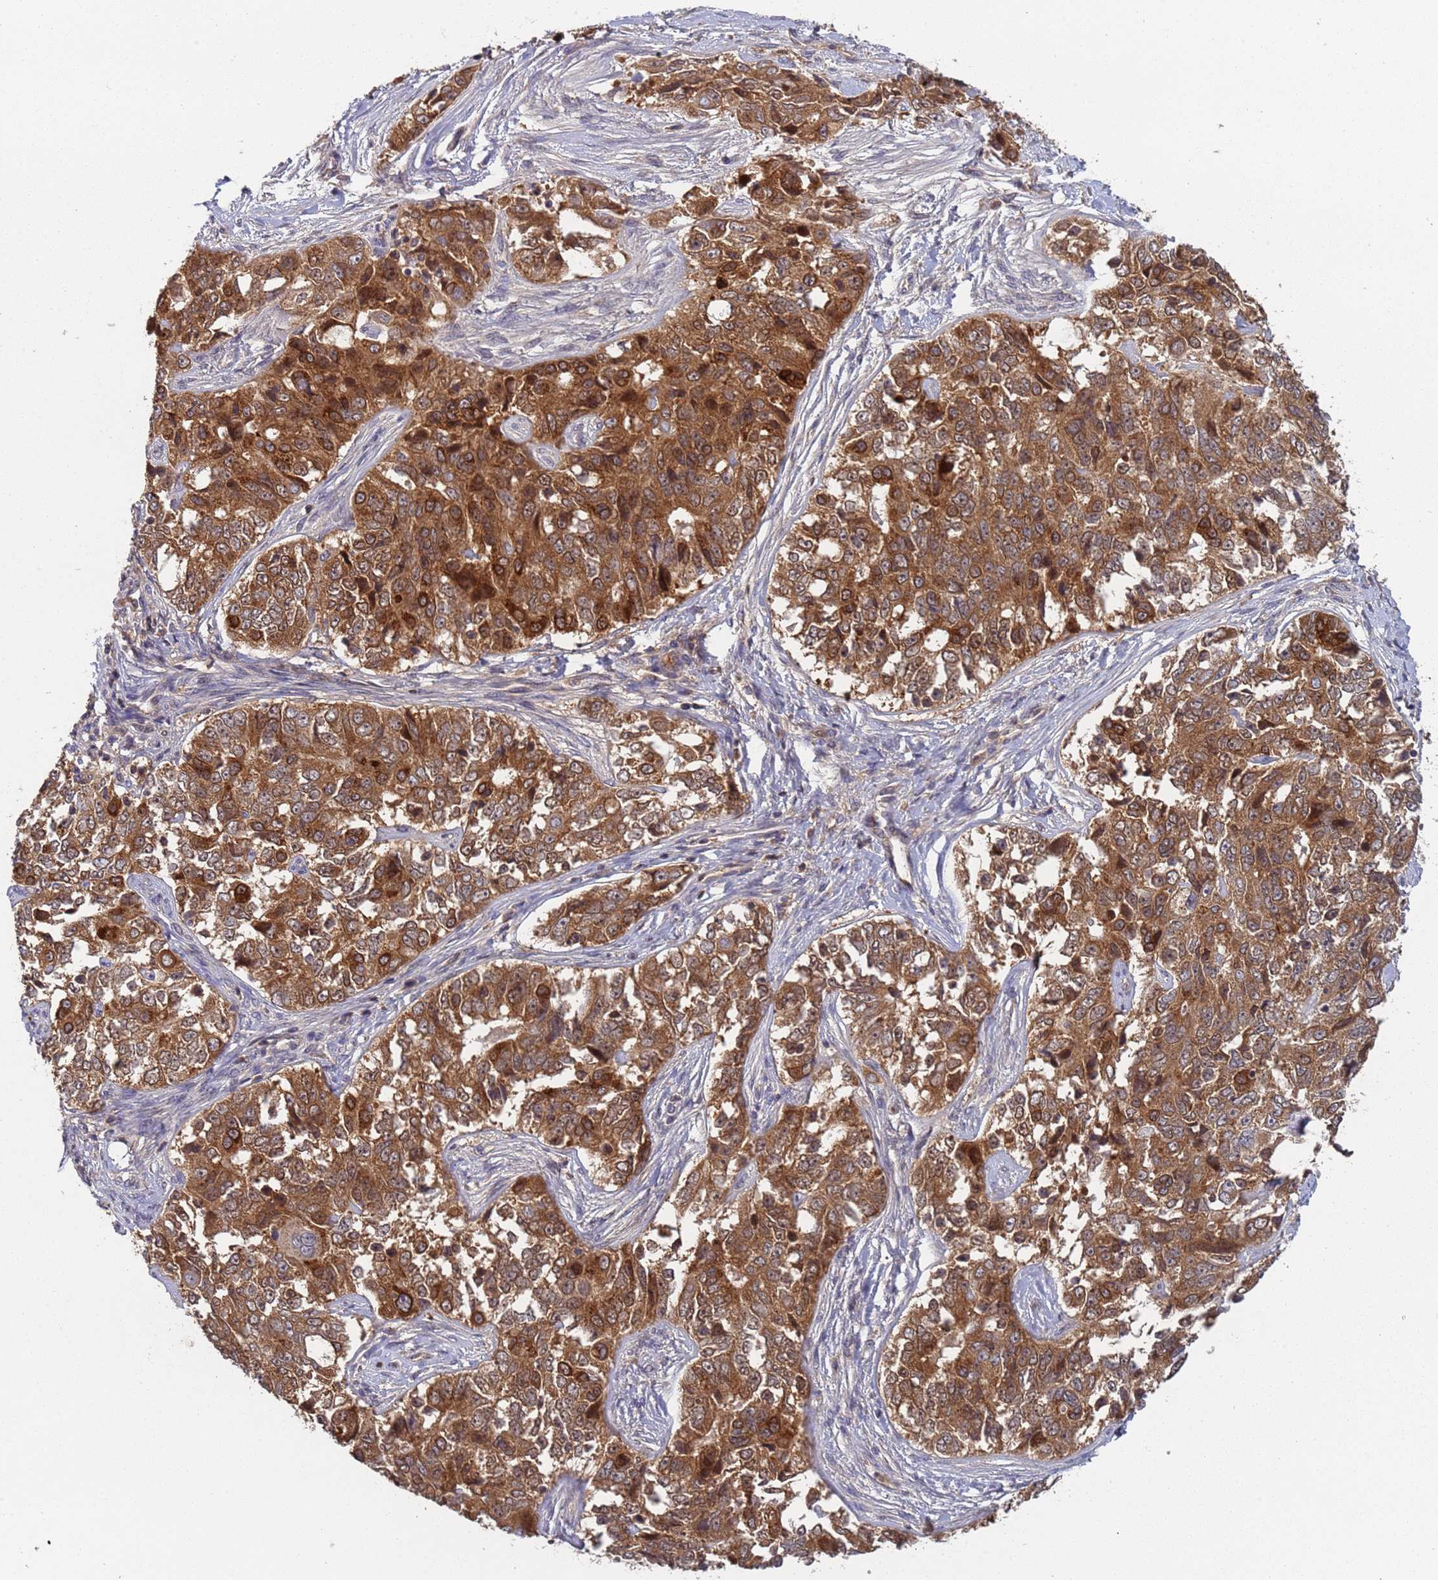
{"staining": {"intensity": "strong", "quantity": ">75%", "location": "cytoplasmic/membranous"}, "tissue": "ovarian cancer", "cell_type": "Tumor cells", "image_type": "cancer", "snomed": [{"axis": "morphology", "description": "Carcinoma, endometroid"}, {"axis": "topography", "description": "Ovary"}], "caption": "Immunohistochemistry staining of ovarian cancer (endometroid carcinoma), which reveals high levels of strong cytoplasmic/membranous expression in about >75% of tumor cells indicating strong cytoplasmic/membranous protein staining. The staining was performed using DAB (3,3'-diaminobenzidine) (brown) for protein detection and nuclei were counterstained in hematoxylin (blue).", "gene": "OR5A2", "patient": {"sex": "female", "age": 51}}